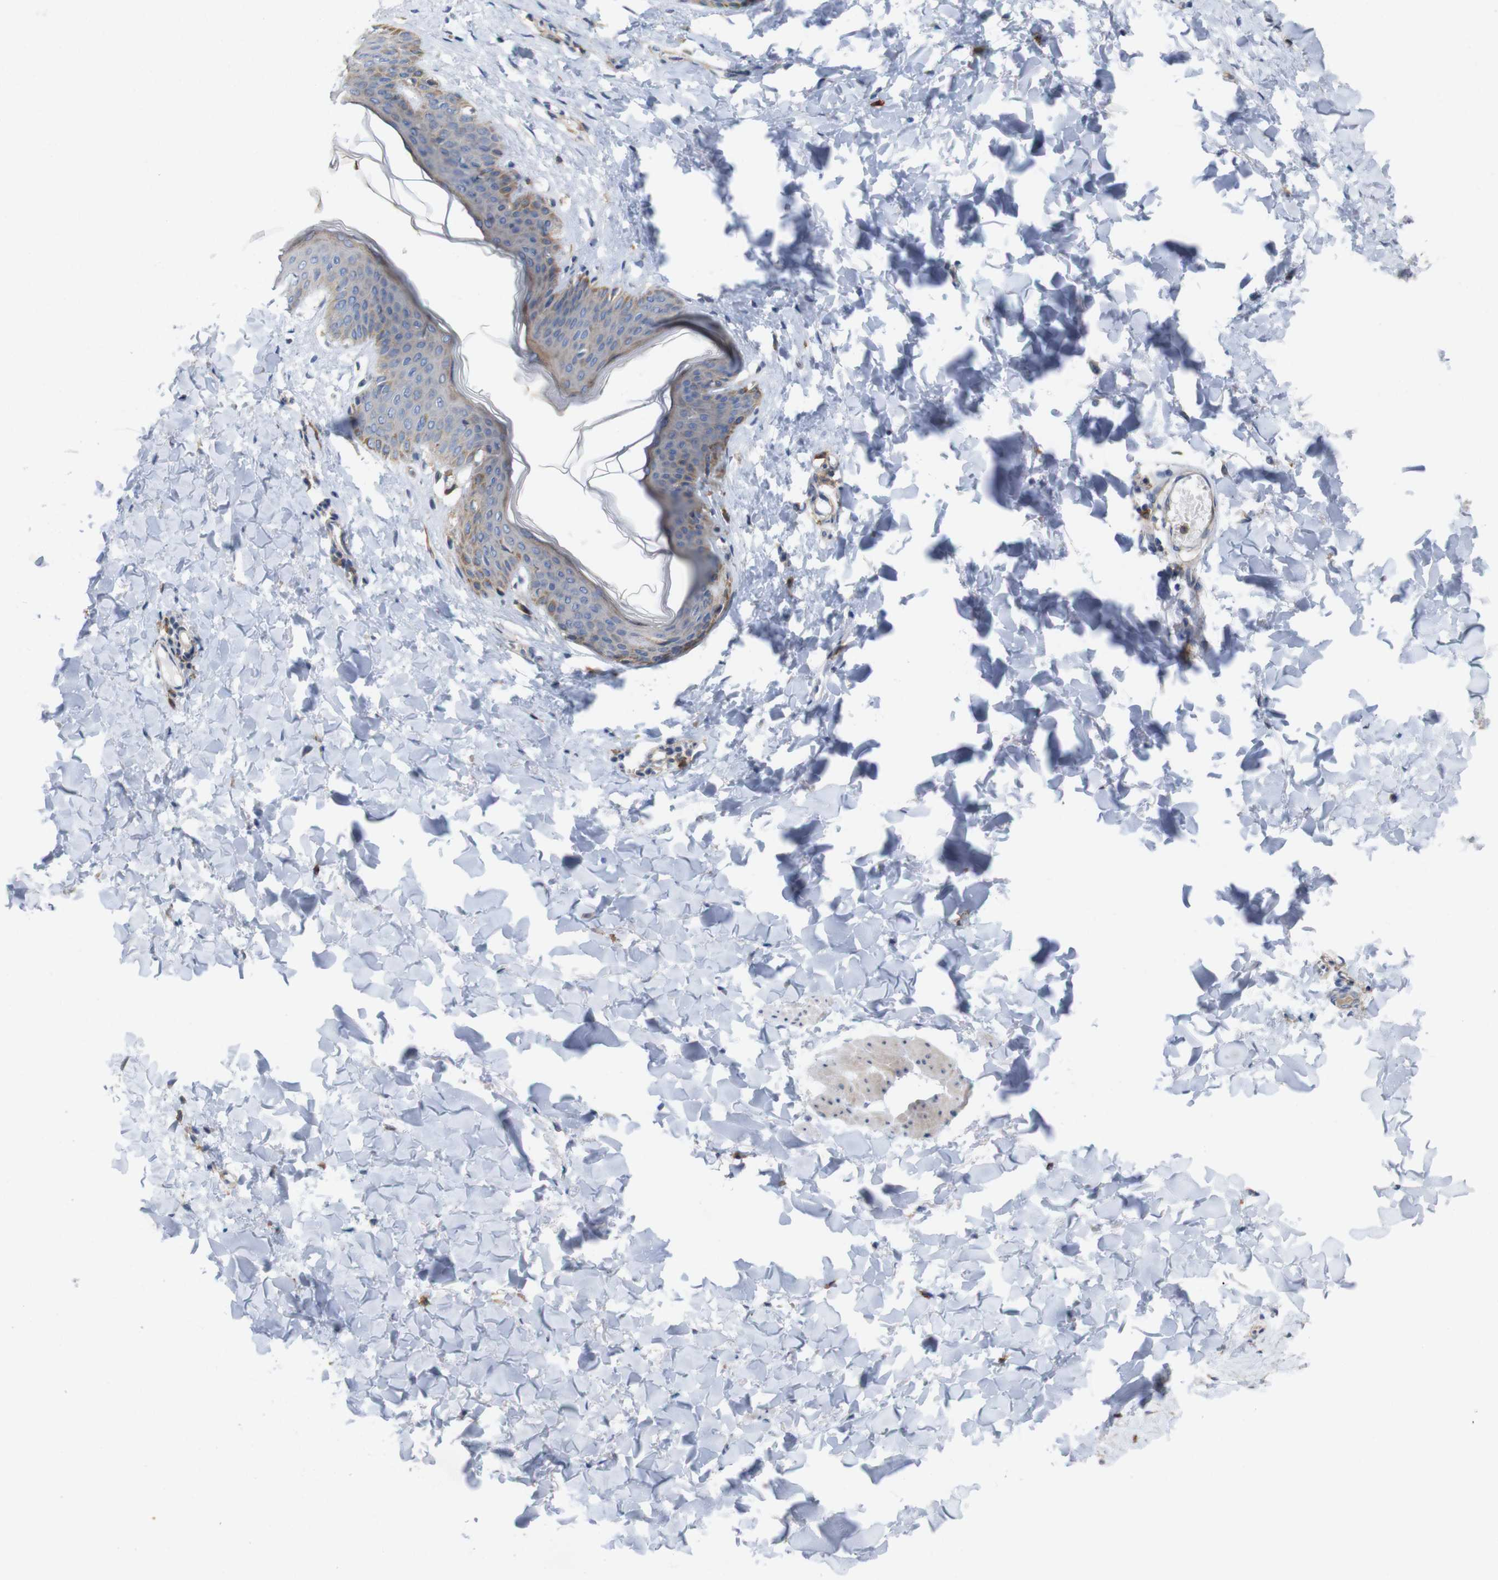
{"staining": {"intensity": "weak", "quantity": ">75%", "location": "cytoplasmic/membranous"}, "tissue": "skin", "cell_type": "Fibroblasts", "image_type": "normal", "snomed": [{"axis": "morphology", "description": "Normal tissue, NOS"}, {"axis": "topography", "description": "Skin"}], "caption": "An image of skin stained for a protein displays weak cytoplasmic/membranous brown staining in fibroblasts. (Brightfield microscopy of DAB IHC at high magnification).", "gene": "SIGLEC8", "patient": {"sex": "female", "age": 17}}